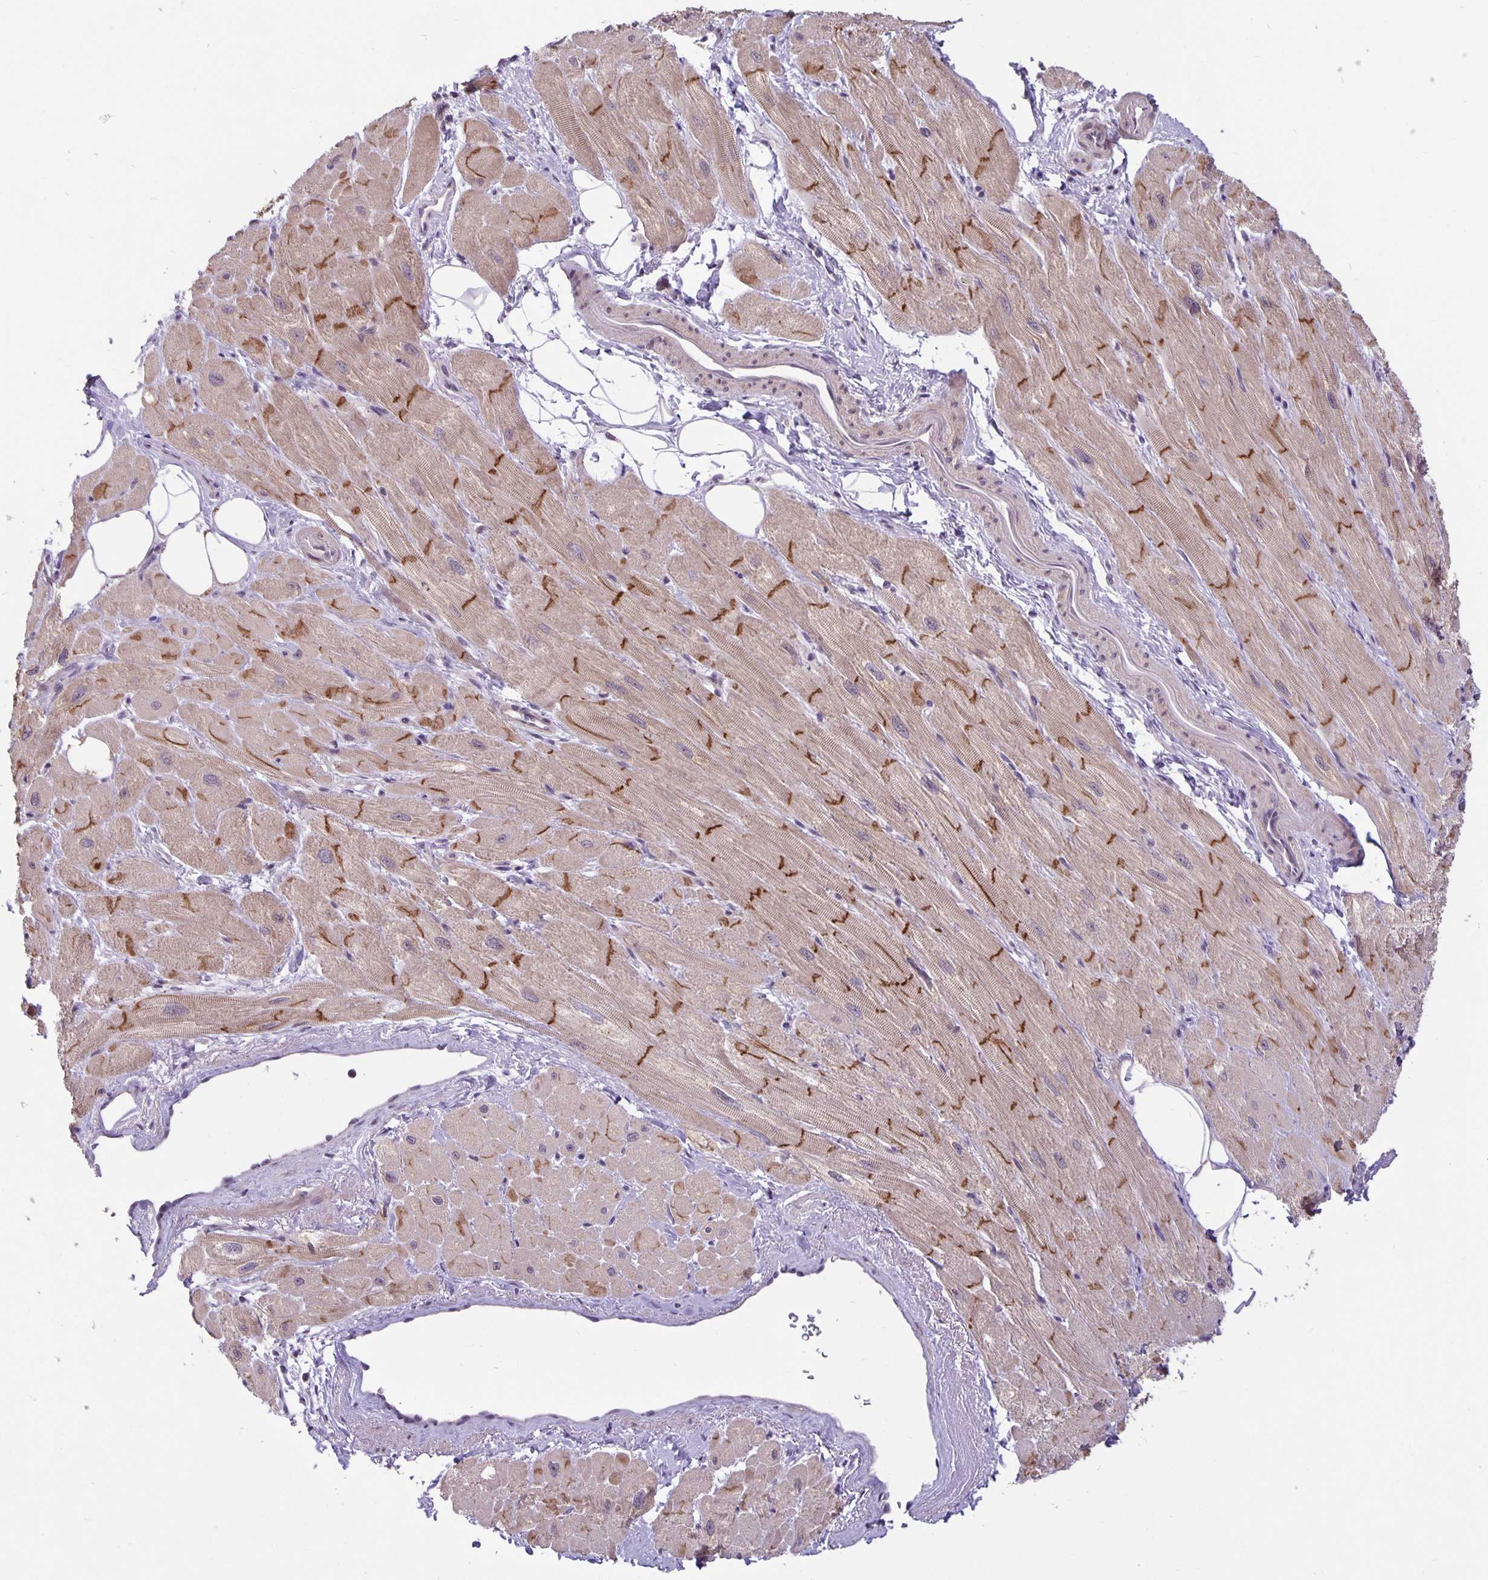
{"staining": {"intensity": "strong", "quantity": "25%-75%", "location": "cytoplasmic/membranous"}, "tissue": "heart muscle", "cell_type": "Cardiomyocytes", "image_type": "normal", "snomed": [{"axis": "morphology", "description": "Normal tissue, NOS"}, {"axis": "topography", "description": "Heart"}], "caption": "Cardiomyocytes show strong cytoplasmic/membranous staining in about 25%-75% of cells in benign heart muscle. (Brightfield microscopy of DAB IHC at high magnification).", "gene": "ARVCF", "patient": {"sex": "male", "age": 62}}